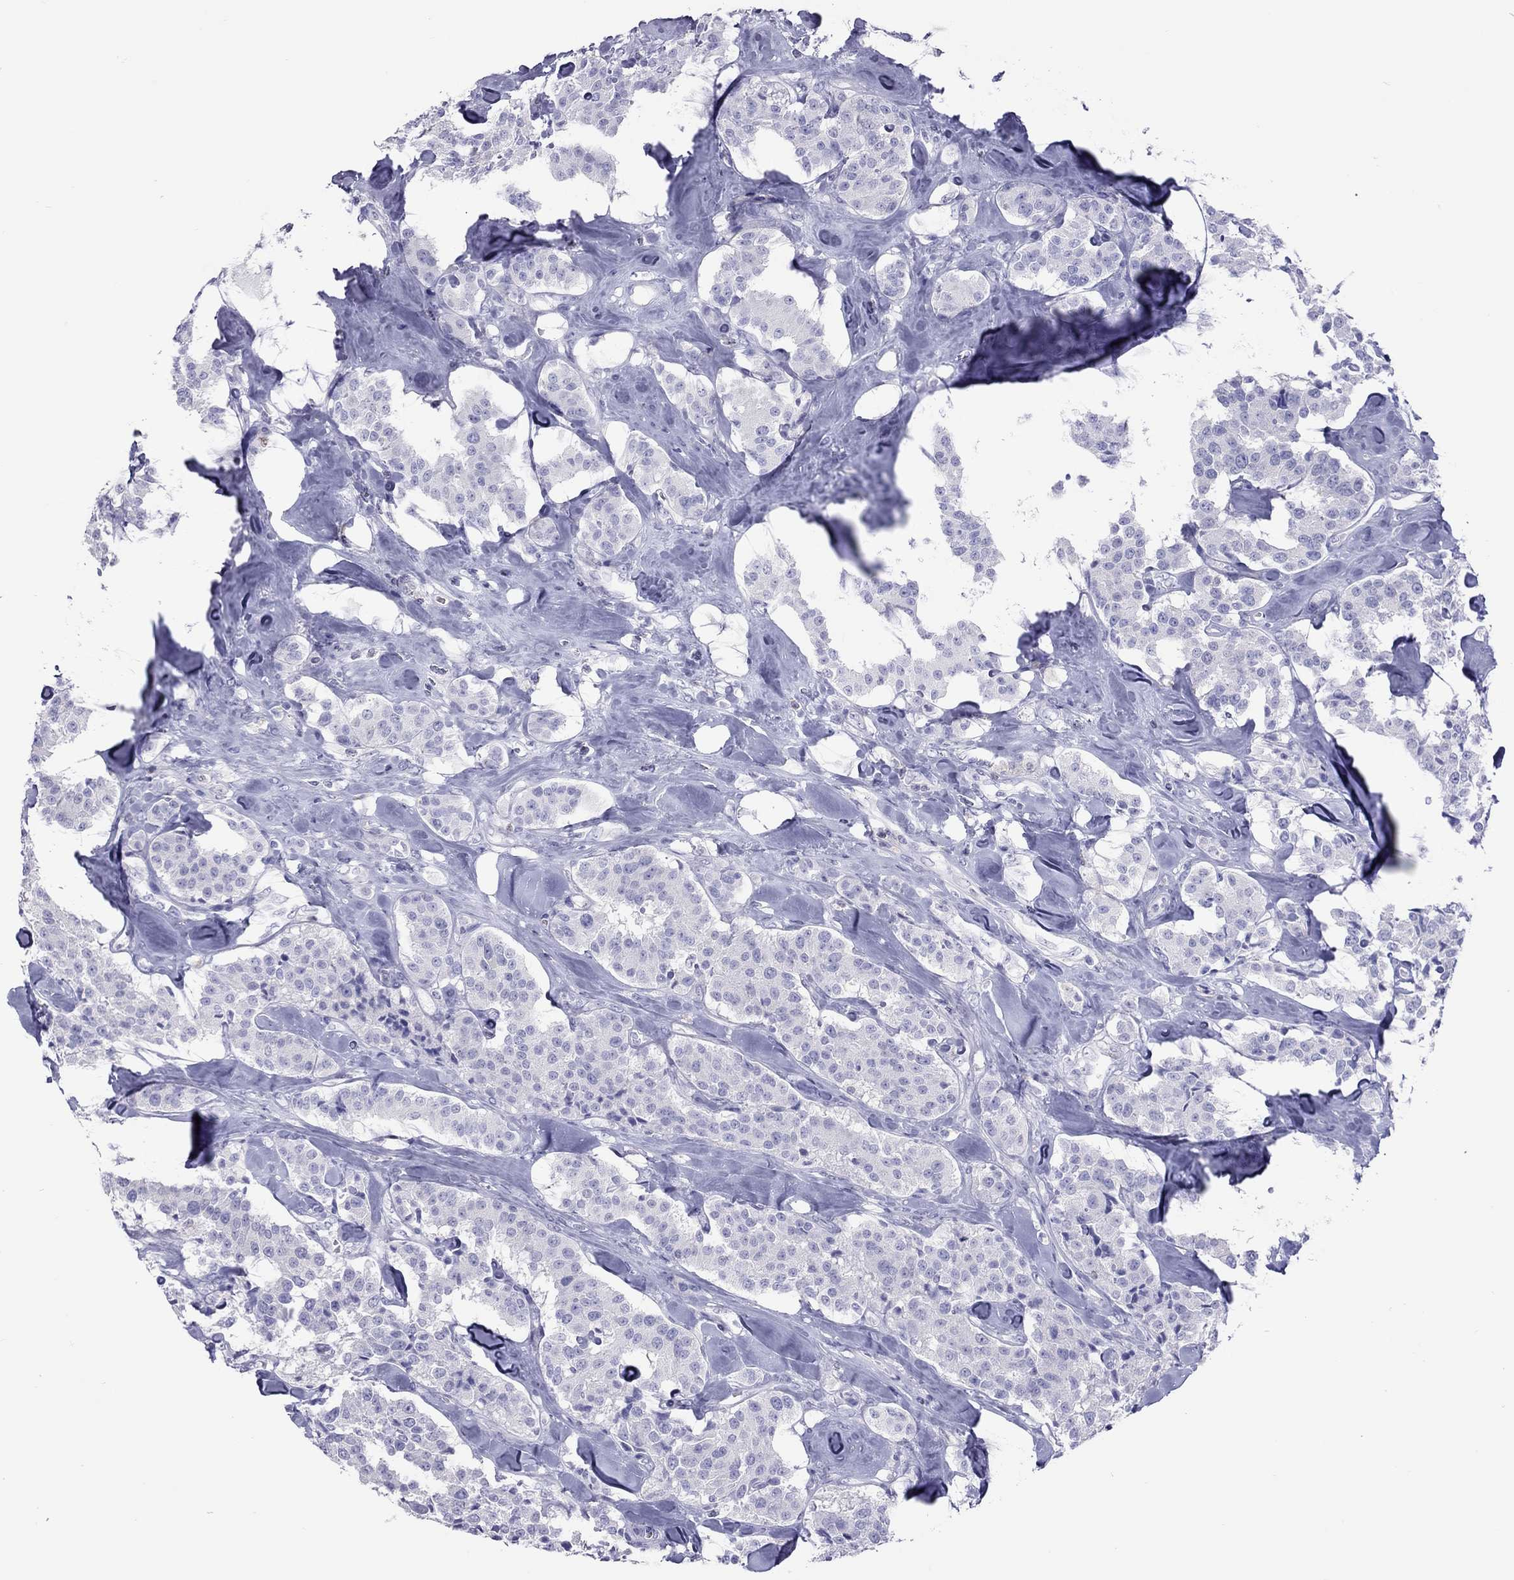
{"staining": {"intensity": "negative", "quantity": "none", "location": "none"}, "tissue": "carcinoid", "cell_type": "Tumor cells", "image_type": "cancer", "snomed": [{"axis": "morphology", "description": "Carcinoid, malignant, NOS"}, {"axis": "topography", "description": "Pancreas"}], "caption": "Immunohistochemistry photomicrograph of carcinoid stained for a protein (brown), which demonstrates no staining in tumor cells.", "gene": "STAG3", "patient": {"sex": "male", "age": 41}}